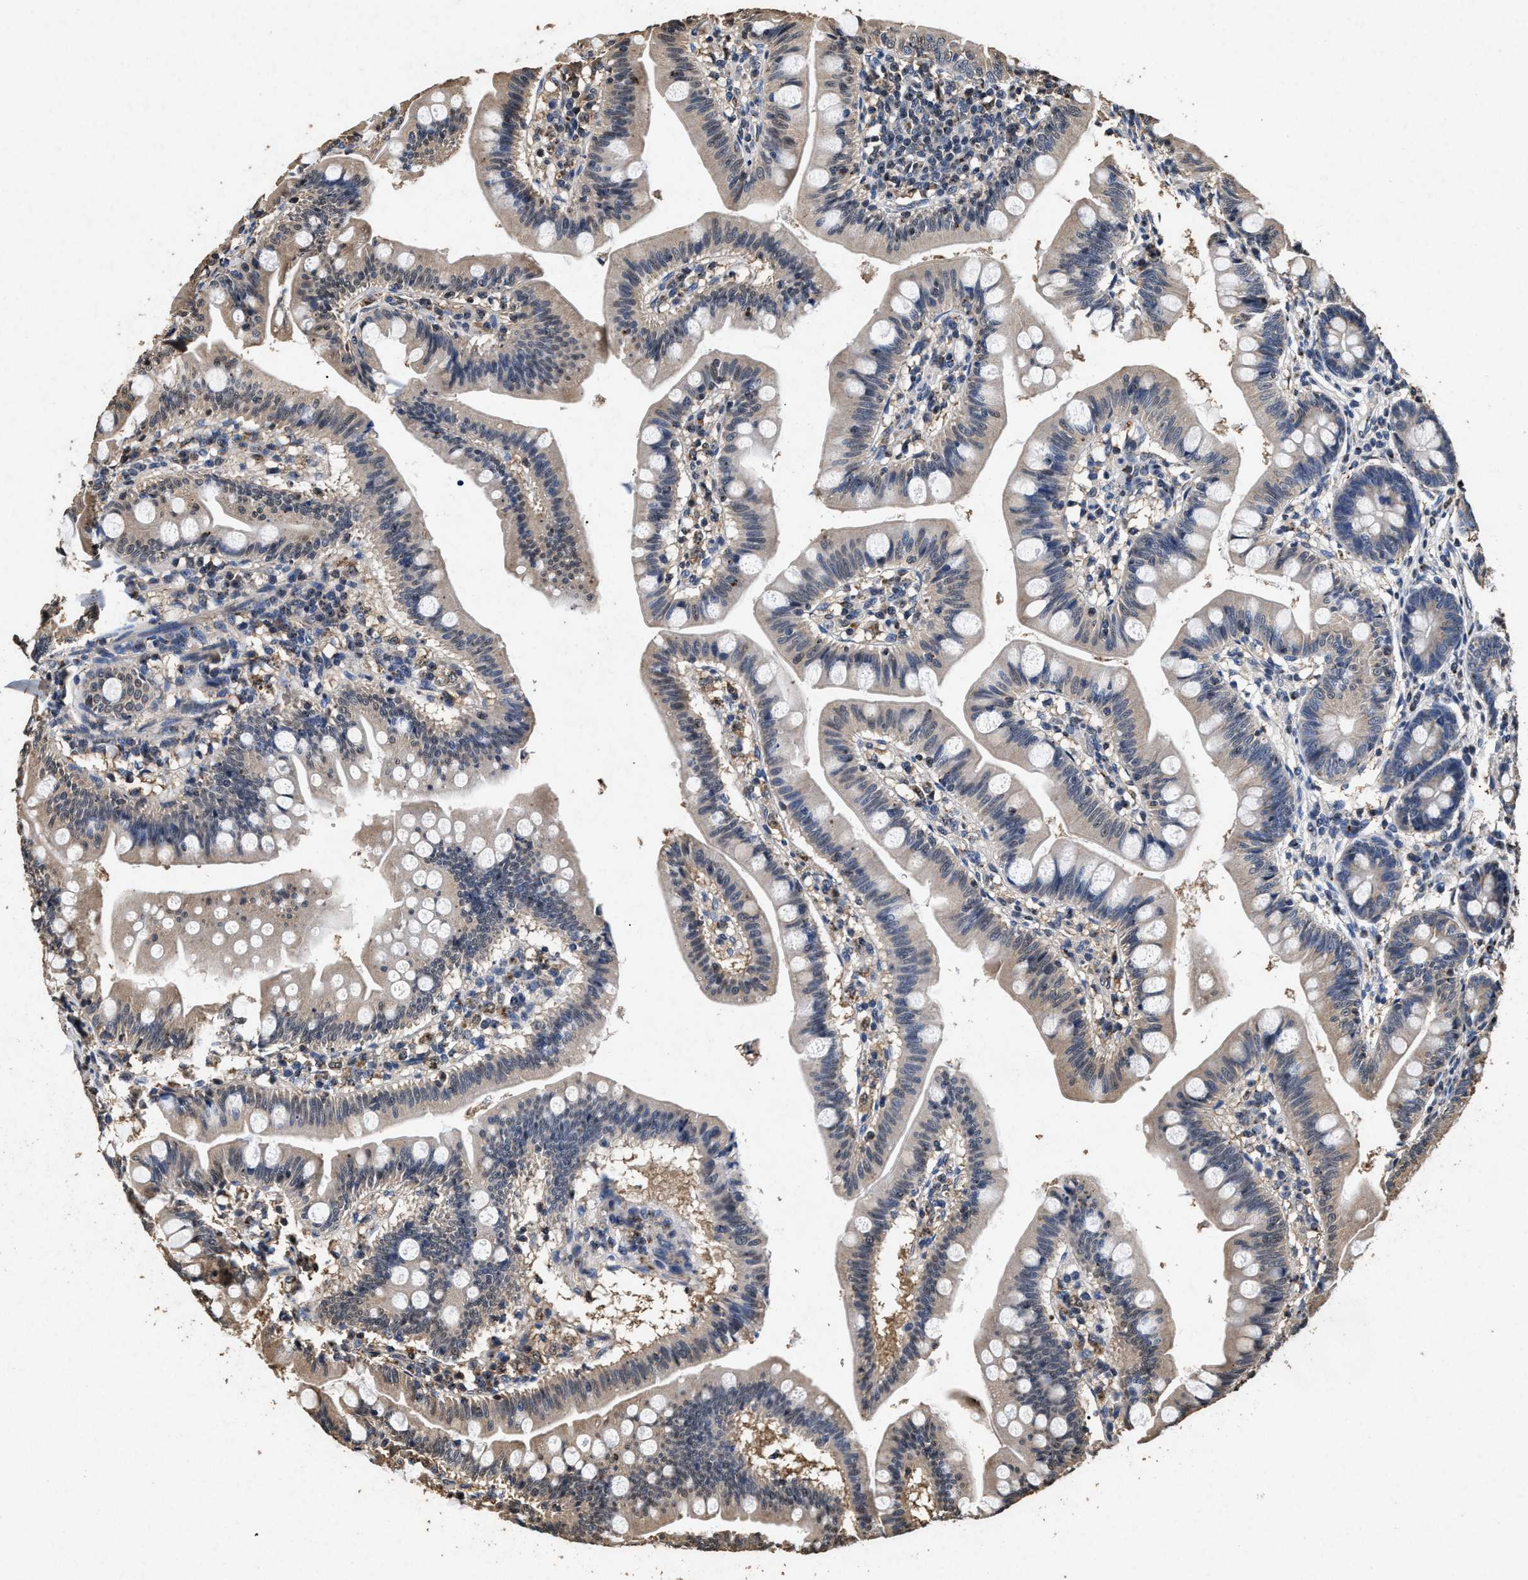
{"staining": {"intensity": "moderate", "quantity": "<25%", "location": "cytoplasmic/membranous"}, "tissue": "small intestine", "cell_type": "Glandular cells", "image_type": "normal", "snomed": [{"axis": "morphology", "description": "Normal tissue, NOS"}, {"axis": "topography", "description": "Small intestine"}], "caption": "Immunohistochemical staining of unremarkable human small intestine demonstrates moderate cytoplasmic/membranous protein expression in approximately <25% of glandular cells. The staining was performed using DAB (3,3'-diaminobenzidine) to visualize the protein expression in brown, while the nuclei were stained in blue with hematoxylin (Magnification: 20x).", "gene": "TPST2", "patient": {"sex": "male", "age": 7}}